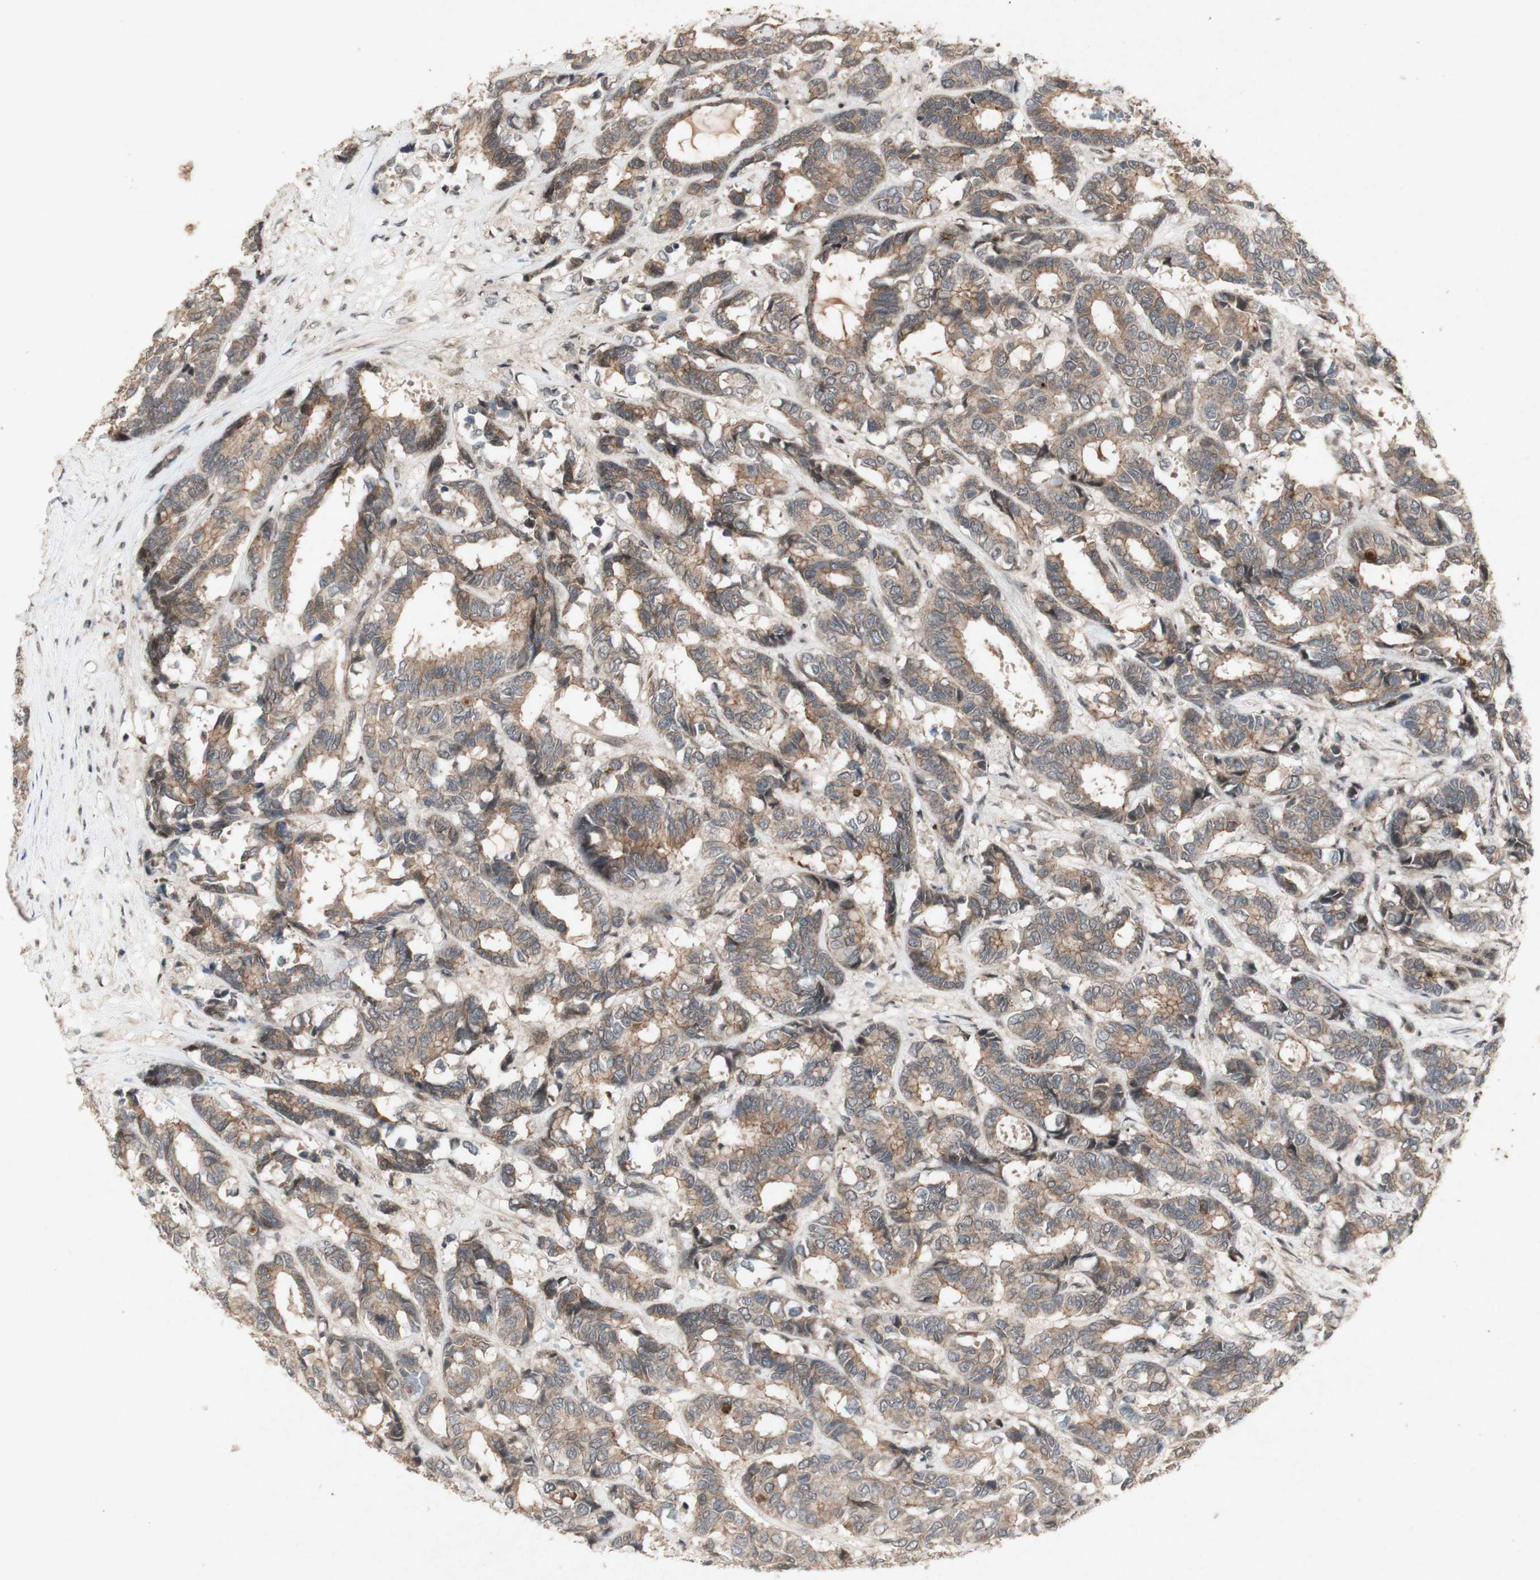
{"staining": {"intensity": "weak", "quantity": ">75%", "location": "cytoplasmic/membranous"}, "tissue": "breast cancer", "cell_type": "Tumor cells", "image_type": "cancer", "snomed": [{"axis": "morphology", "description": "Duct carcinoma"}, {"axis": "topography", "description": "Breast"}], "caption": "A brown stain labels weak cytoplasmic/membranous staining of a protein in human breast cancer tumor cells.", "gene": "PLXNA1", "patient": {"sex": "female", "age": 87}}